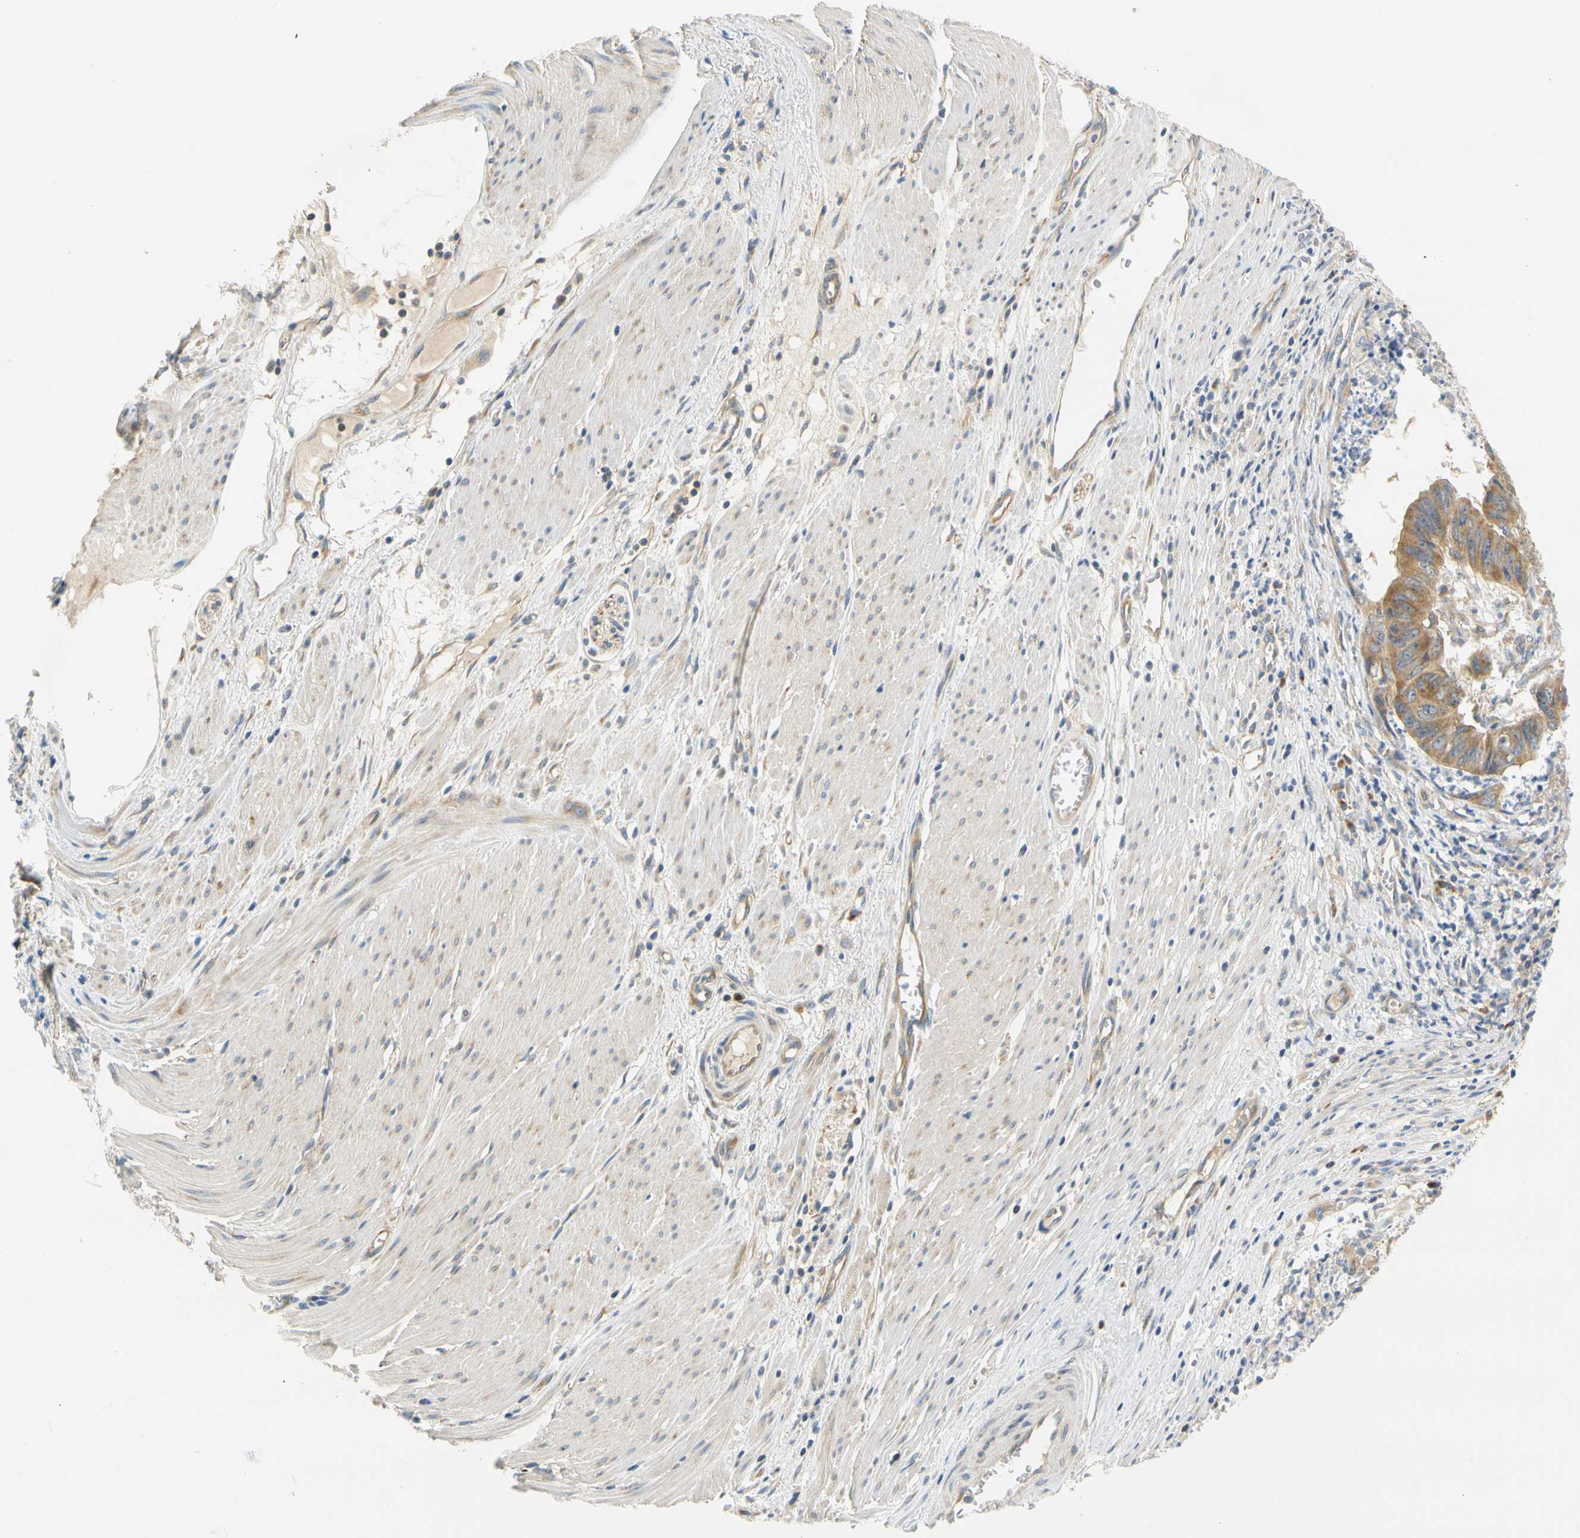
{"staining": {"intensity": "moderate", "quantity": ">75%", "location": "cytoplasmic/membranous"}, "tissue": "stomach cancer", "cell_type": "Tumor cells", "image_type": "cancer", "snomed": [{"axis": "morphology", "description": "Adenocarcinoma, NOS"}, {"axis": "topography", "description": "Stomach, lower"}], "caption": "A high-resolution micrograph shows IHC staining of stomach adenocarcinoma, which shows moderate cytoplasmic/membranous expression in approximately >75% of tumor cells. (brown staining indicates protein expression, while blue staining denotes nuclei).", "gene": "LRRC47", "patient": {"sex": "male", "age": 77}}